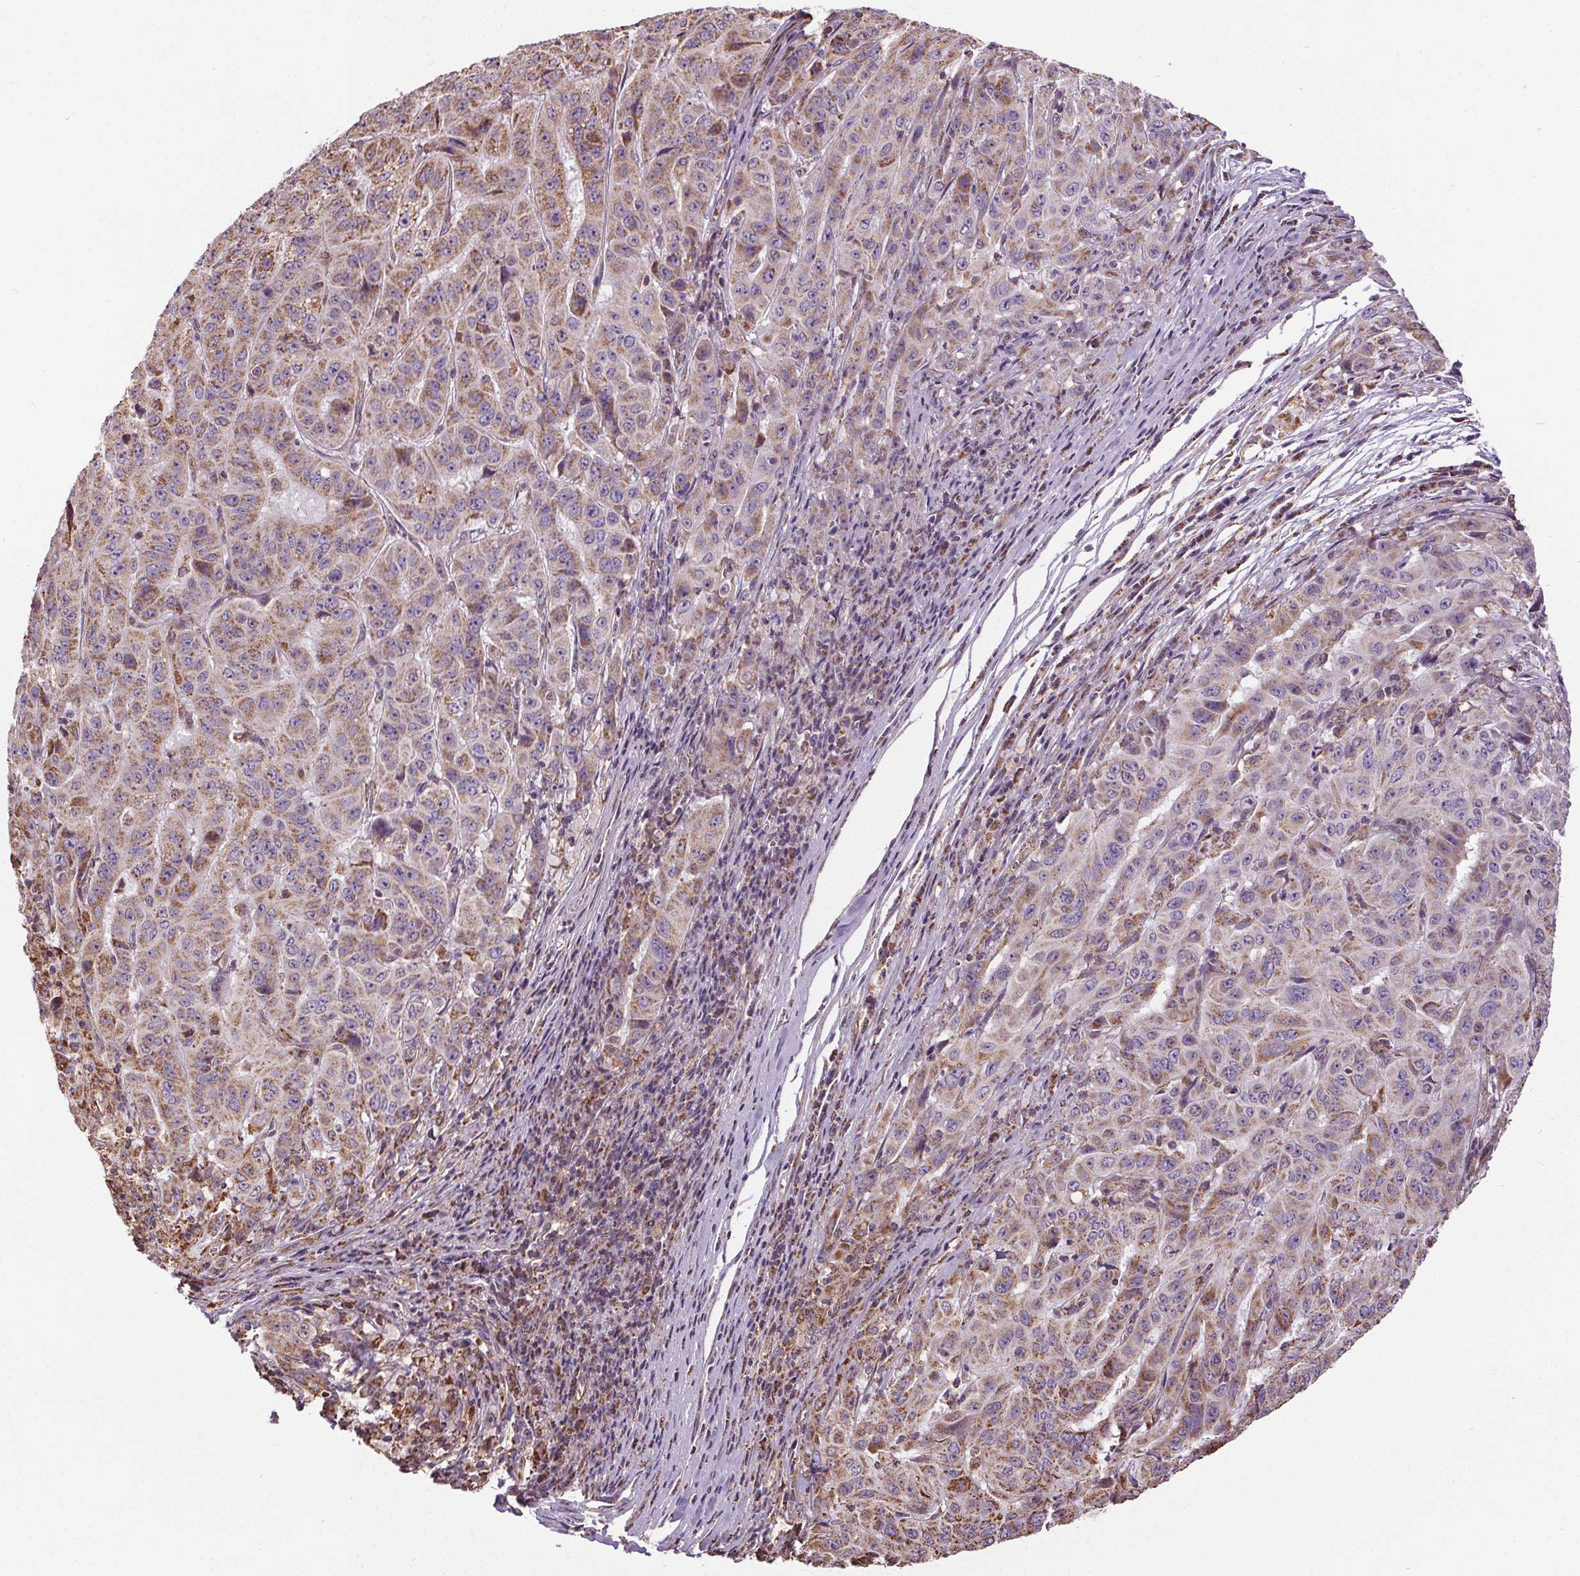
{"staining": {"intensity": "moderate", "quantity": "25%-75%", "location": "cytoplasmic/membranous"}, "tissue": "pancreatic cancer", "cell_type": "Tumor cells", "image_type": "cancer", "snomed": [{"axis": "morphology", "description": "Adenocarcinoma, NOS"}, {"axis": "topography", "description": "Pancreas"}], "caption": "Moderate cytoplasmic/membranous expression is appreciated in about 25%-75% of tumor cells in adenocarcinoma (pancreatic). (brown staining indicates protein expression, while blue staining denotes nuclei).", "gene": "ZNF548", "patient": {"sex": "male", "age": 63}}